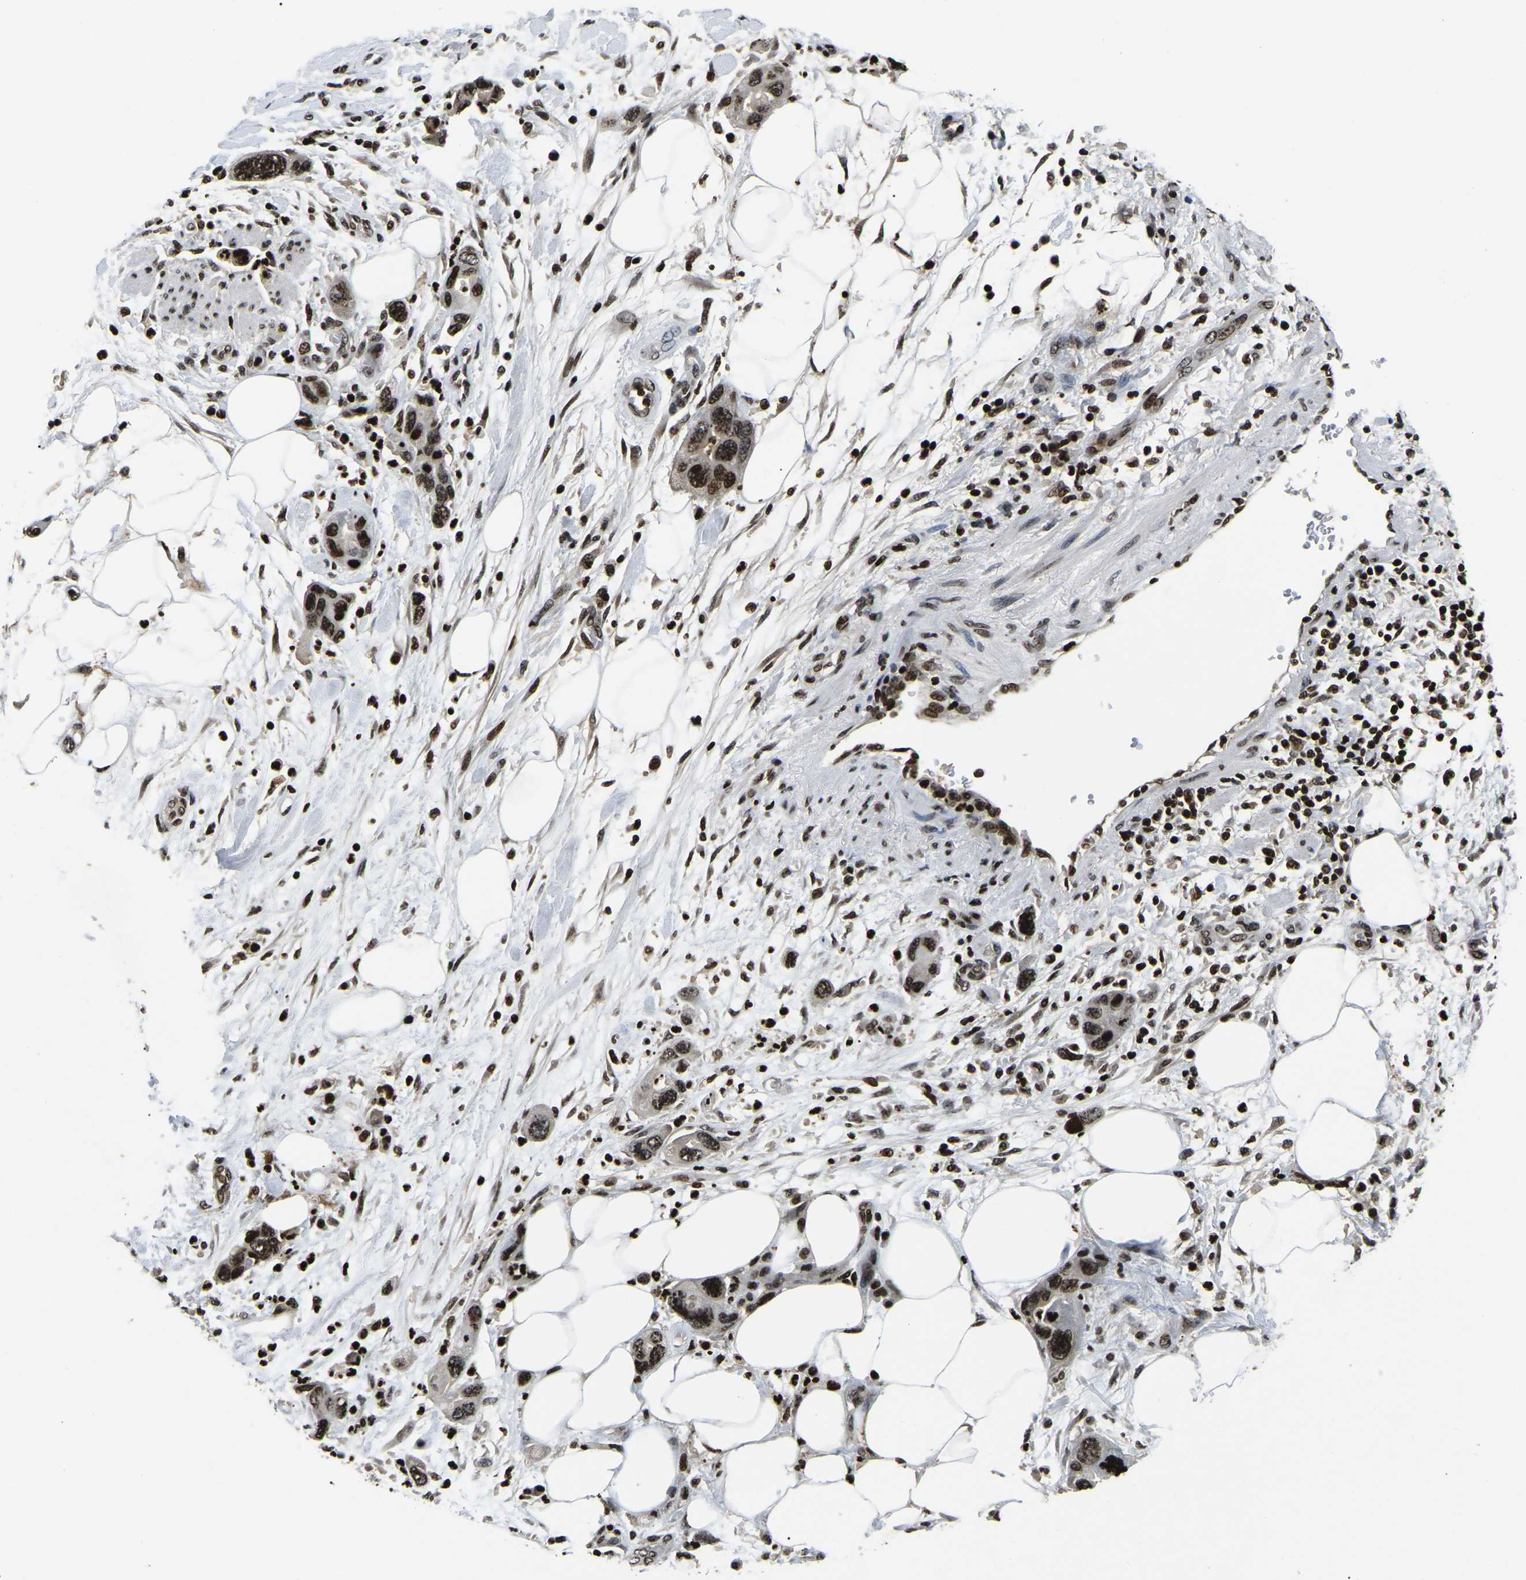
{"staining": {"intensity": "strong", "quantity": ">75%", "location": "nuclear"}, "tissue": "pancreatic cancer", "cell_type": "Tumor cells", "image_type": "cancer", "snomed": [{"axis": "morphology", "description": "Normal tissue, NOS"}, {"axis": "morphology", "description": "Adenocarcinoma, NOS"}, {"axis": "topography", "description": "Pancreas"}], "caption": "Human adenocarcinoma (pancreatic) stained with a brown dye displays strong nuclear positive staining in about >75% of tumor cells.", "gene": "LRRC61", "patient": {"sex": "female", "age": 71}}